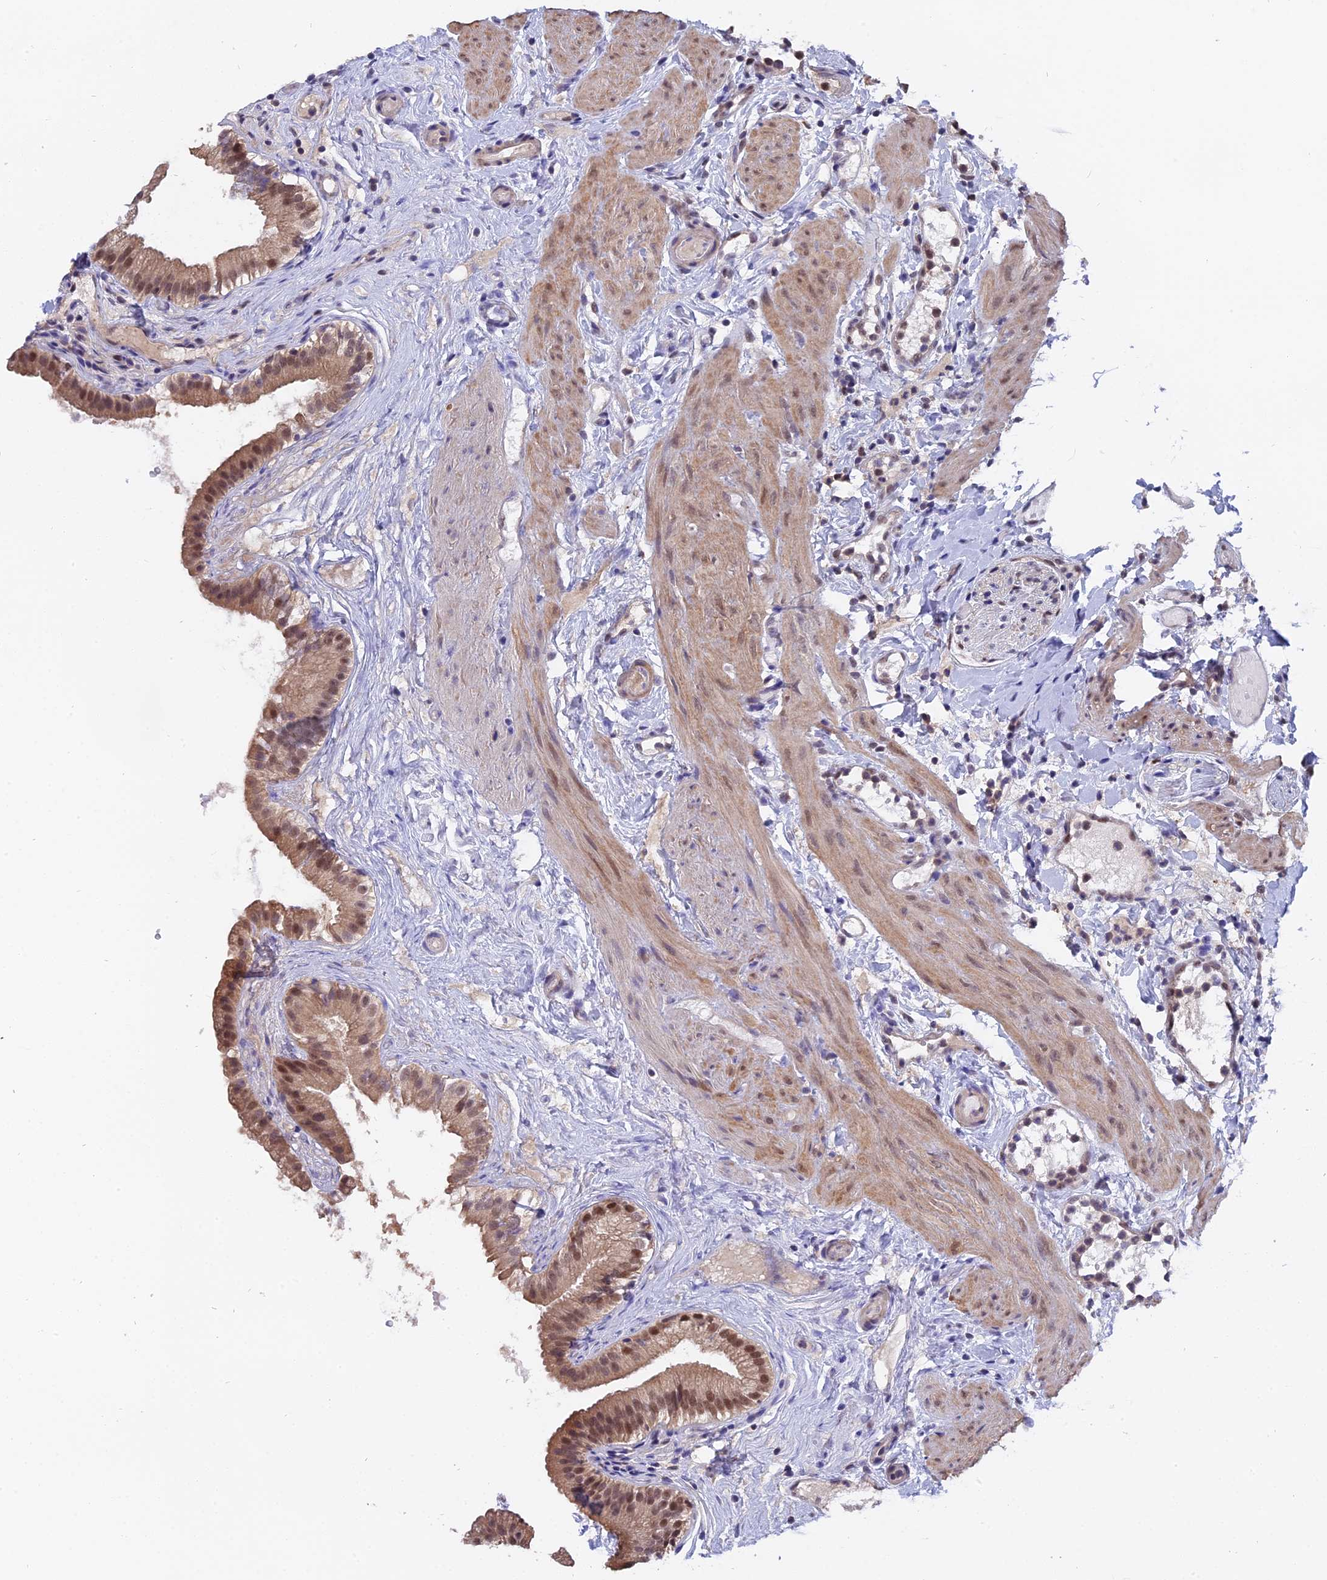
{"staining": {"intensity": "moderate", "quantity": ">75%", "location": "cytoplasmic/membranous,nuclear"}, "tissue": "gallbladder", "cell_type": "Glandular cells", "image_type": "normal", "snomed": [{"axis": "morphology", "description": "Normal tissue, NOS"}, {"axis": "topography", "description": "Gallbladder"}], "caption": "Immunohistochemical staining of normal gallbladder exhibits >75% levels of moderate cytoplasmic/membranous,nuclear protein positivity in about >75% of glandular cells.", "gene": "FAM118B", "patient": {"sex": "female", "age": 26}}